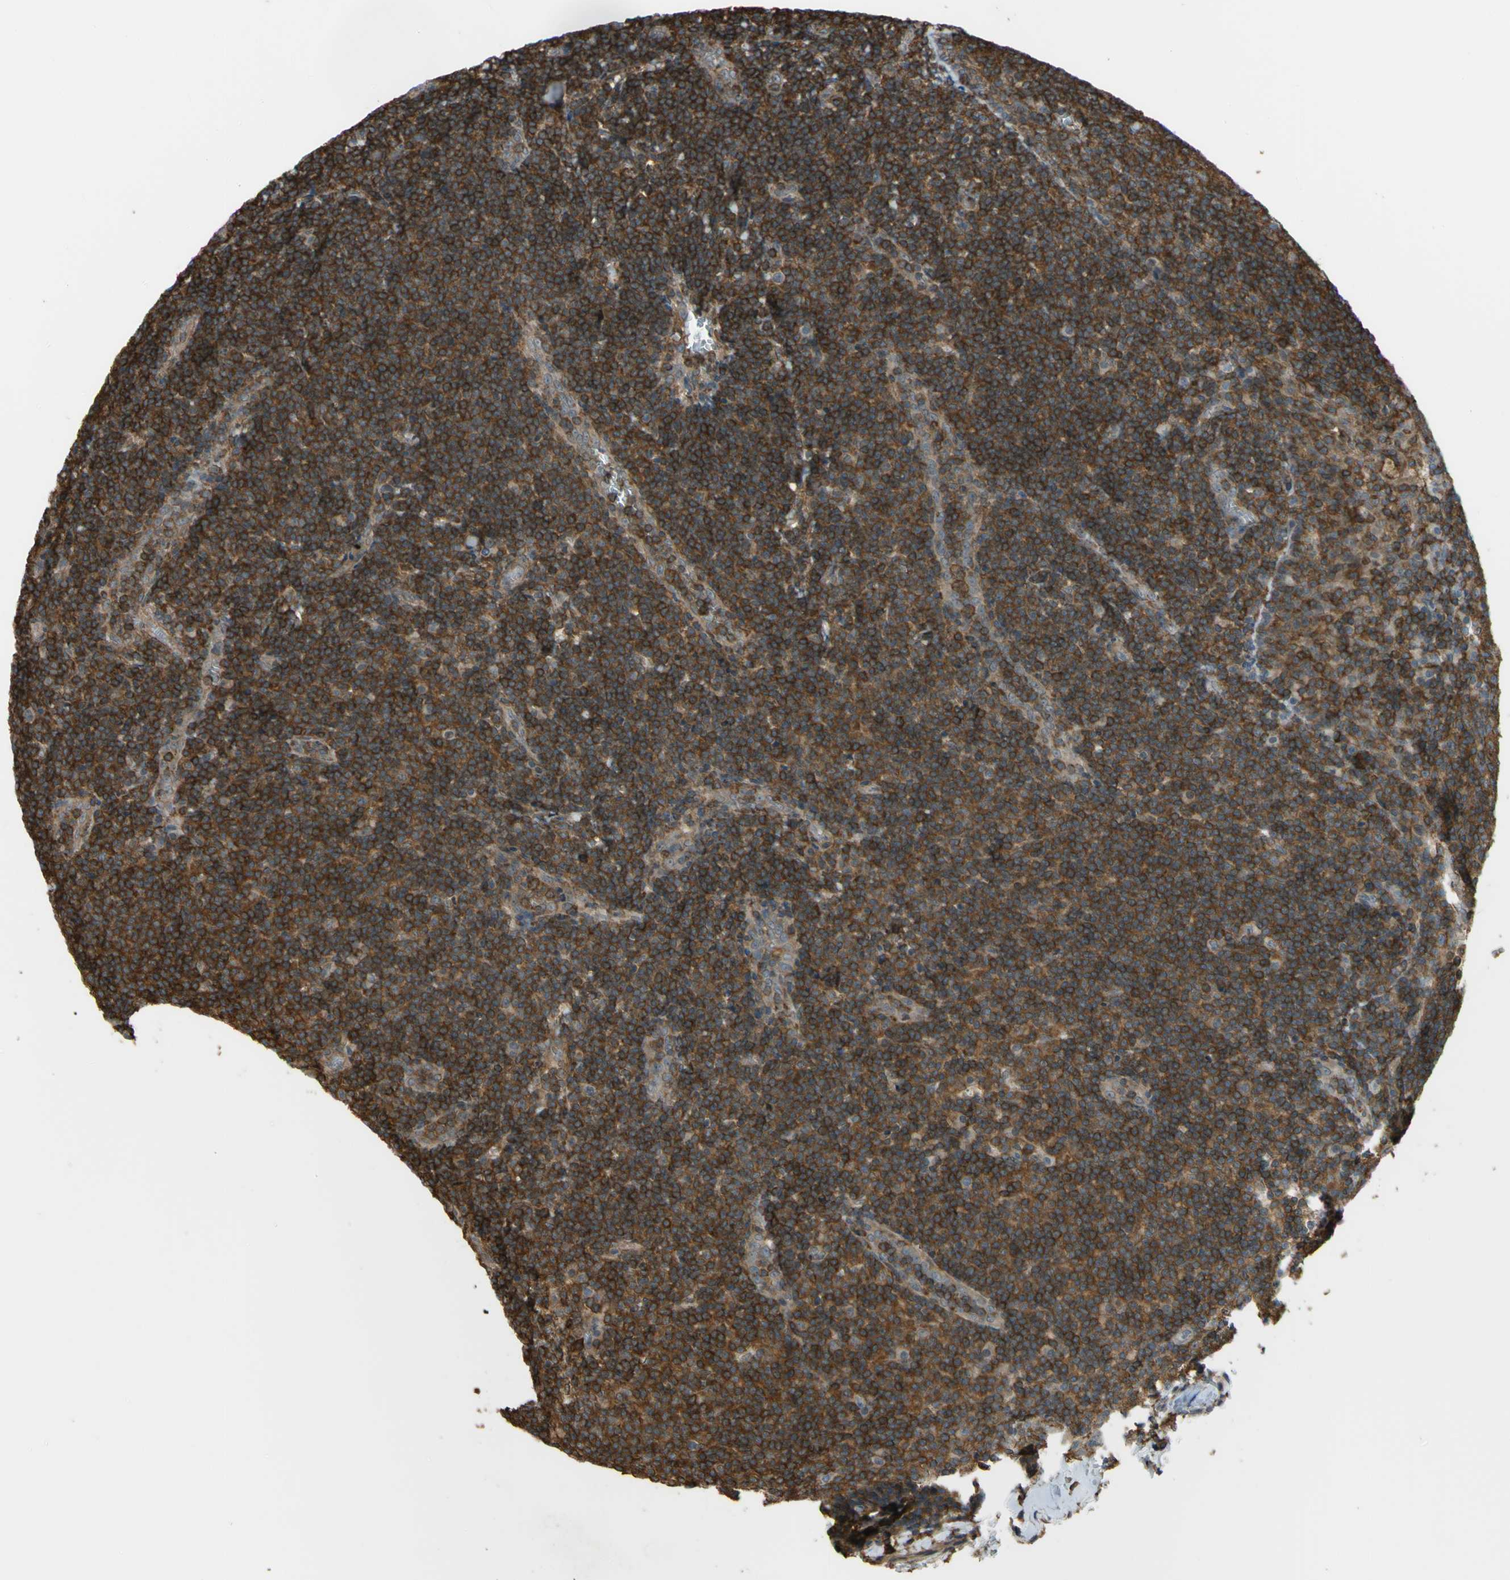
{"staining": {"intensity": "strong", "quantity": ">75%", "location": "cytoplasmic/membranous"}, "tissue": "tonsil", "cell_type": "Germinal center cells", "image_type": "normal", "snomed": [{"axis": "morphology", "description": "Normal tissue, NOS"}, {"axis": "topography", "description": "Tonsil"}], "caption": "Approximately >75% of germinal center cells in unremarkable human tonsil demonstrate strong cytoplasmic/membranous protein expression as visualized by brown immunohistochemical staining.", "gene": "ADD3", "patient": {"sex": "male", "age": 31}}